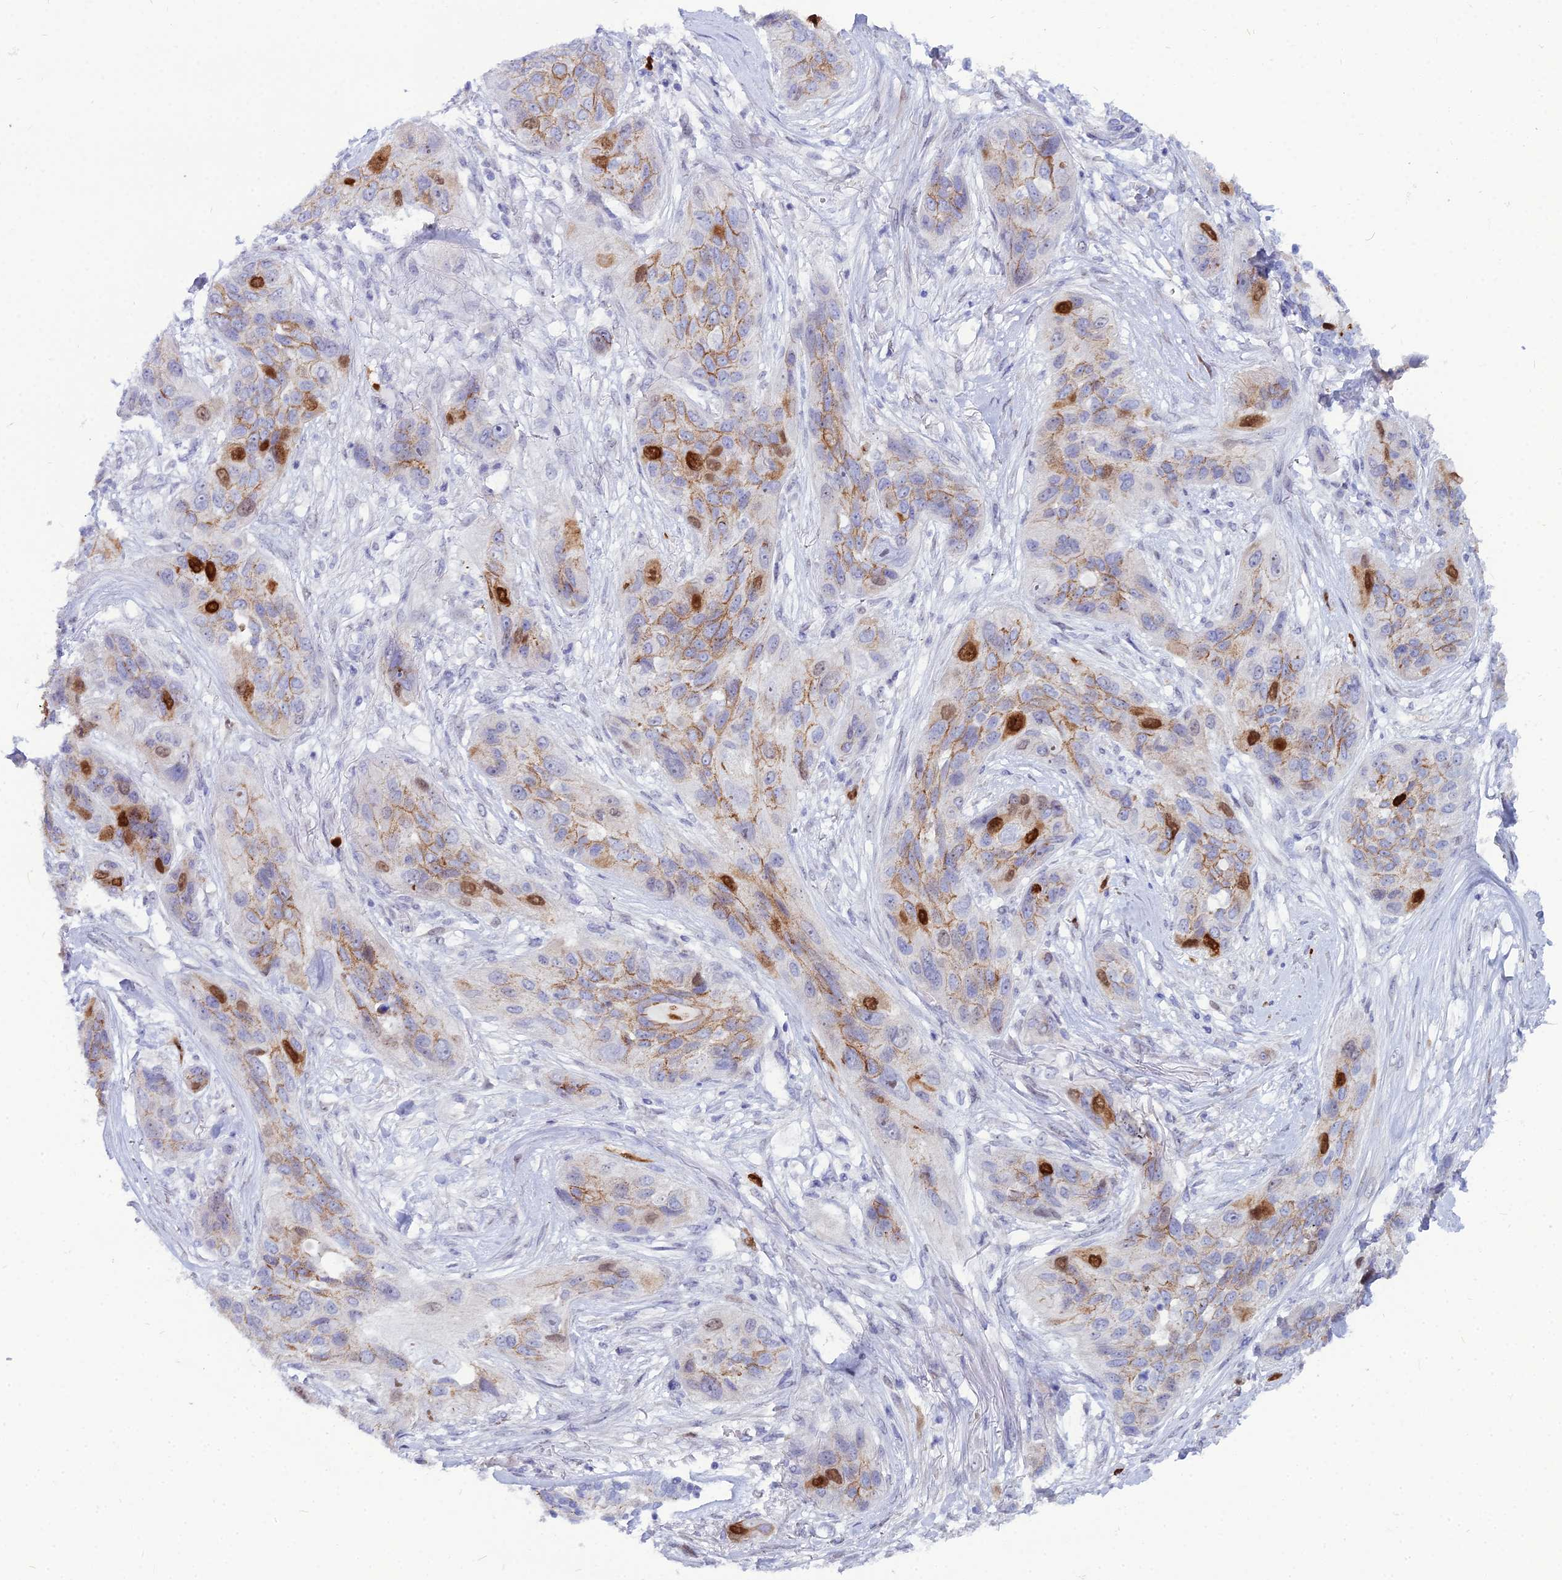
{"staining": {"intensity": "strong", "quantity": "<25%", "location": "cytoplasmic/membranous,nuclear"}, "tissue": "lung cancer", "cell_type": "Tumor cells", "image_type": "cancer", "snomed": [{"axis": "morphology", "description": "Squamous cell carcinoma, NOS"}, {"axis": "topography", "description": "Lung"}], "caption": "Lung cancer (squamous cell carcinoma) stained with a protein marker demonstrates strong staining in tumor cells.", "gene": "NUSAP1", "patient": {"sex": "female", "age": 70}}